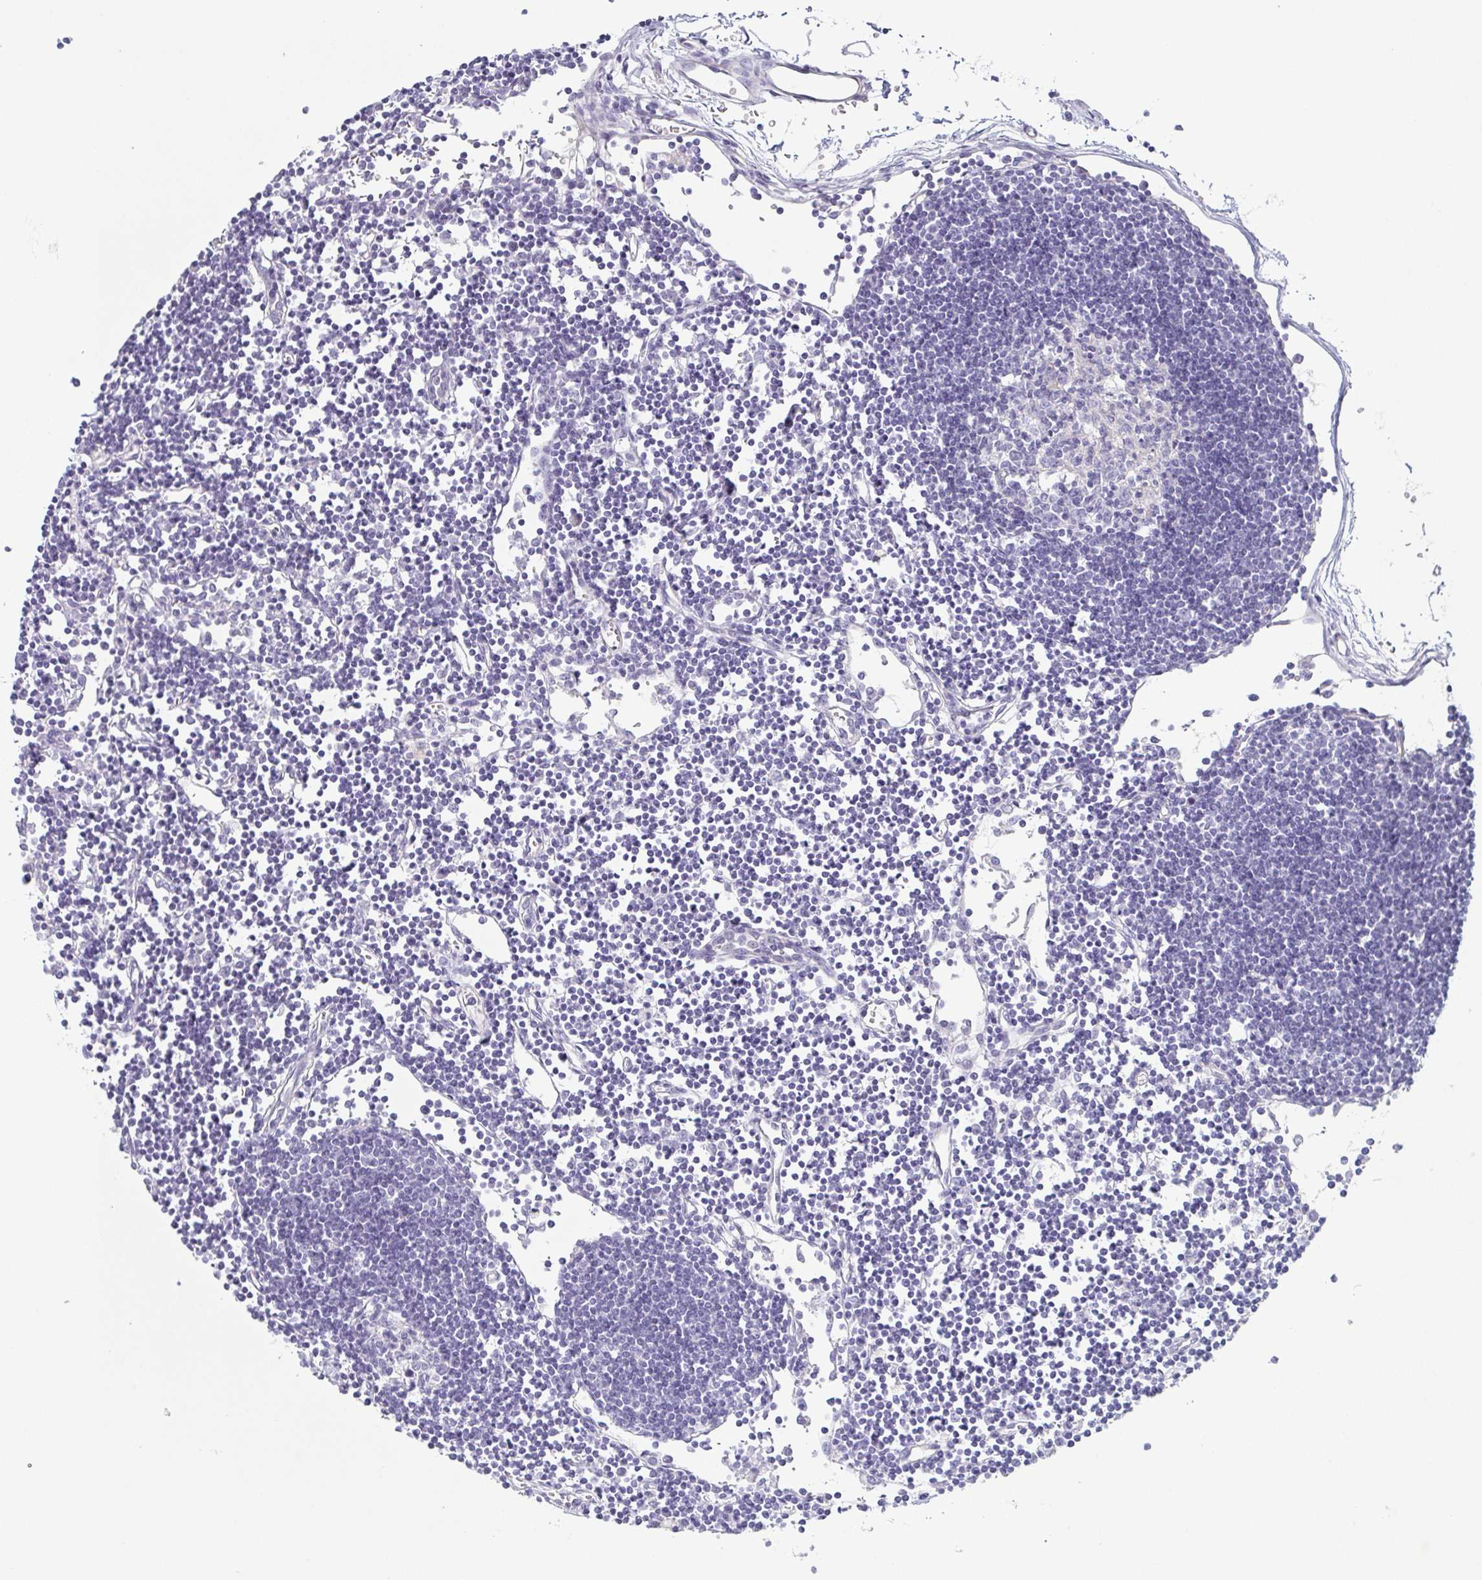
{"staining": {"intensity": "negative", "quantity": "none", "location": "none"}, "tissue": "lymph node", "cell_type": "Germinal center cells", "image_type": "normal", "snomed": [{"axis": "morphology", "description": "Normal tissue, NOS"}, {"axis": "topography", "description": "Lymph node"}], "caption": "A high-resolution image shows immunohistochemistry (IHC) staining of normal lymph node, which reveals no significant expression in germinal center cells. The staining was performed using DAB (3,3'-diaminobenzidine) to visualize the protein expression in brown, while the nuclei were stained in blue with hematoxylin (Magnification: 20x).", "gene": "ENSG00000275778", "patient": {"sex": "female", "age": 65}}